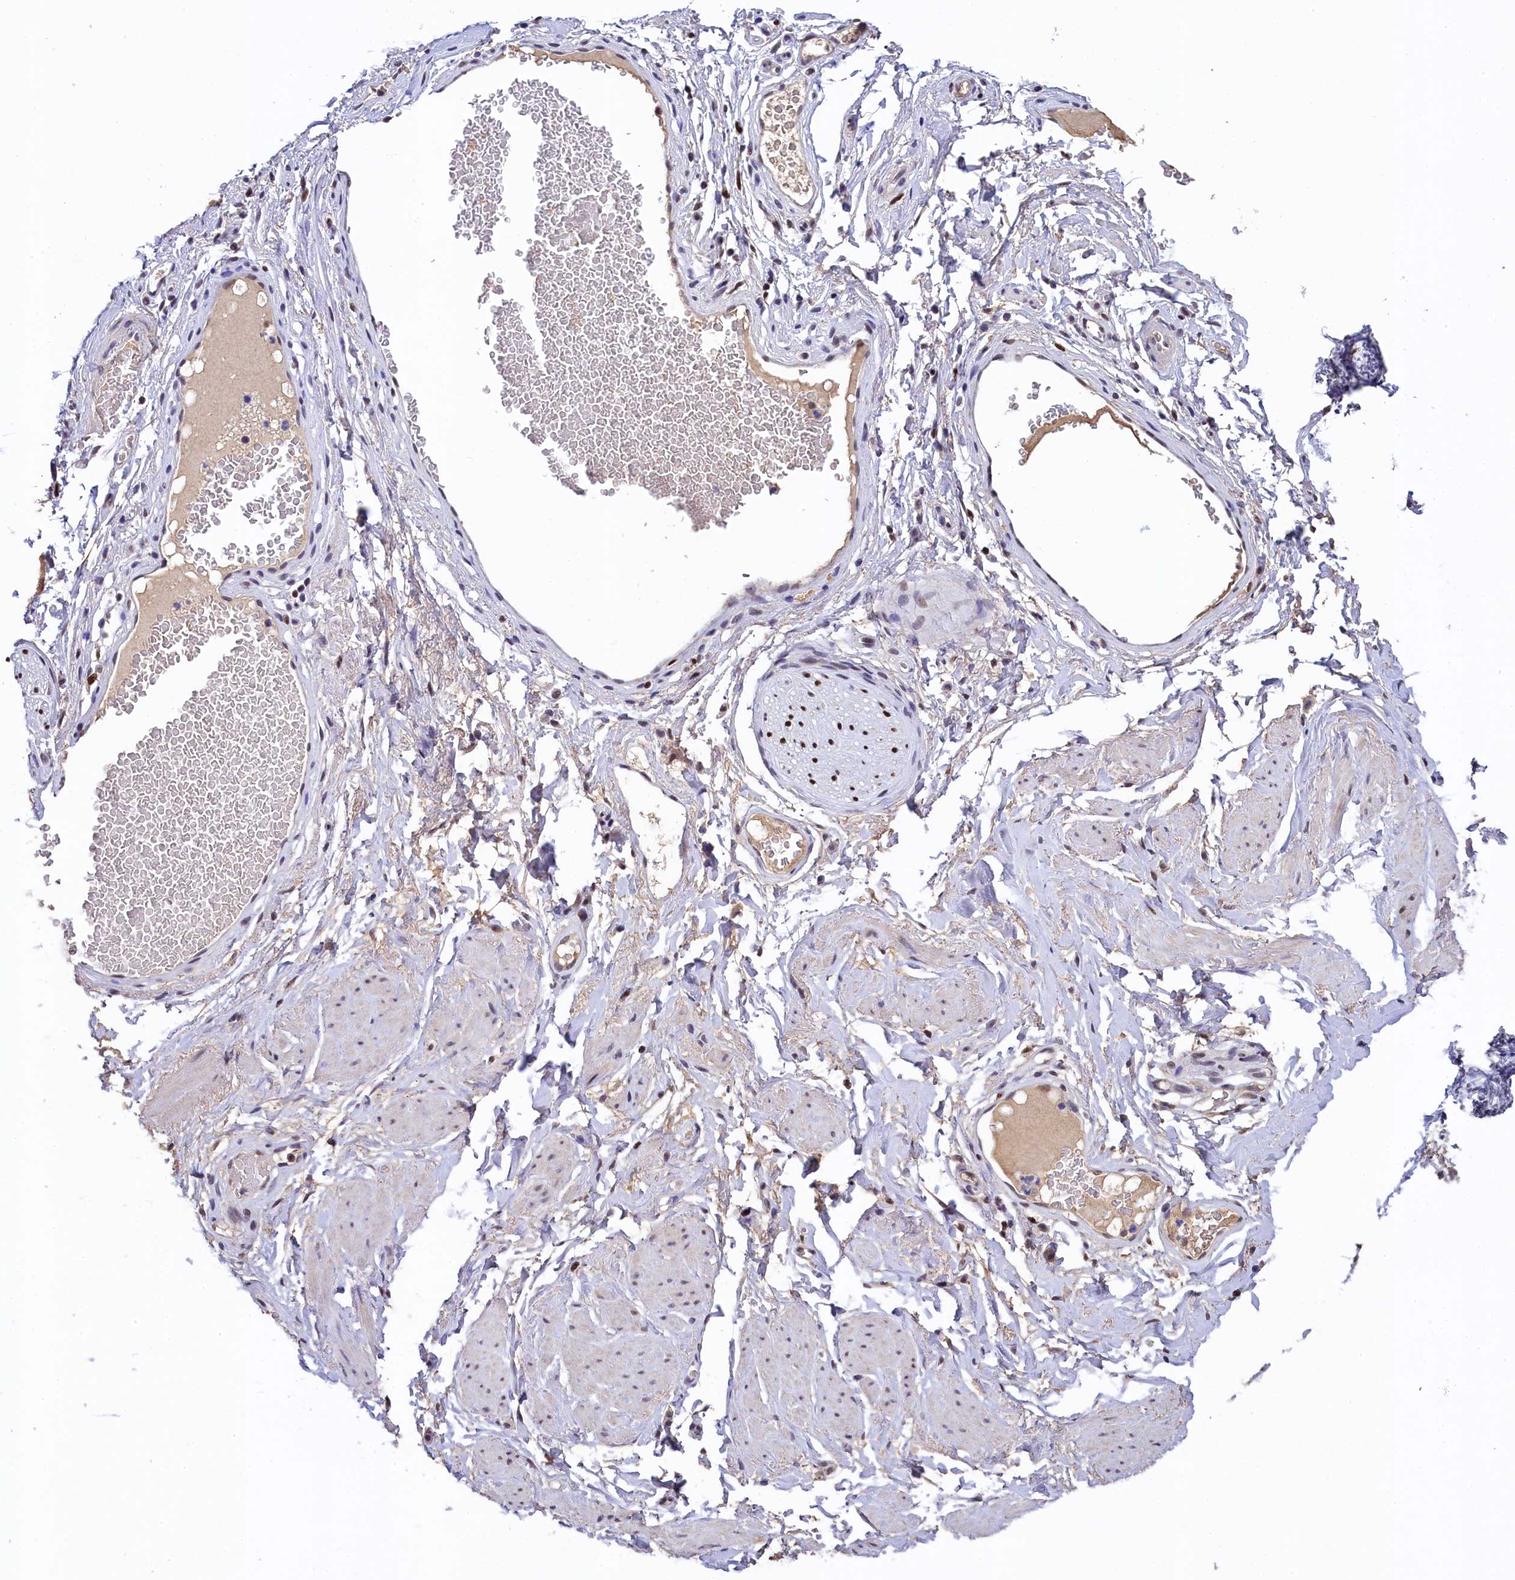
{"staining": {"intensity": "moderate", "quantity": ">75%", "location": "nuclear"}, "tissue": "adipose tissue", "cell_type": "Adipocytes", "image_type": "normal", "snomed": [{"axis": "morphology", "description": "Normal tissue, NOS"}, {"axis": "morphology", "description": "Adenocarcinoma, NOS"}, {"axis": "topography", "description": "Rectum"}, {"axis": "topography", "description": "Vagina"}, {"axis": "topography", "description": "Peripheral nerve tissue"}], "caption": "This is an image of immunohistochemistry staining of benign adipose tissue, which shows moderate expression in the nuclear of adipocytes.", "gene": "HECTD4", "patient": {"sex": "female", "age": 71}}